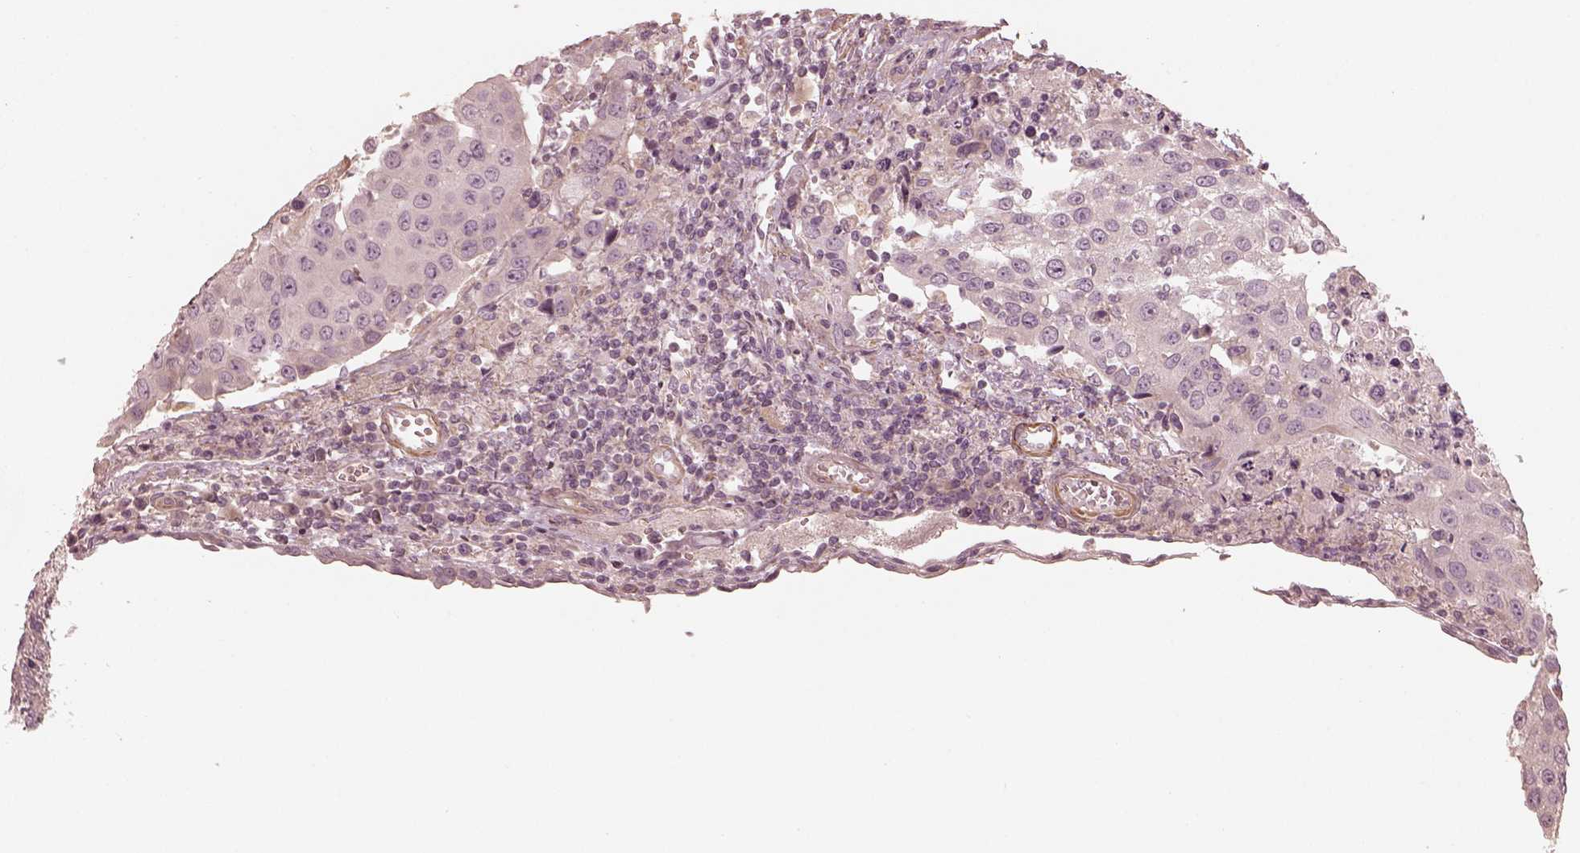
{"staining": {"intensity": "negative", "quantity": "none", "location": "none"}, "tissue": "urothelial cancer", "cell_type": "Tumor cells", "image_type": "cancer", "snomed": [{"axis": "morphology", "description": "Urothelial carcinoma, High grade"}, {"axis": "topography", "description": "Urinary bladder"}], "caption": "An immunohistochemistry photomicrograph of urothelial cancer is shown. There is no staining in tumor cells of urothelial cancer. (DAB immunohistochemistry visualized using brightfield microscopy, high magnification).", "gene": "KCNJ9", "patient": {"sex": "female", "age": 85}}